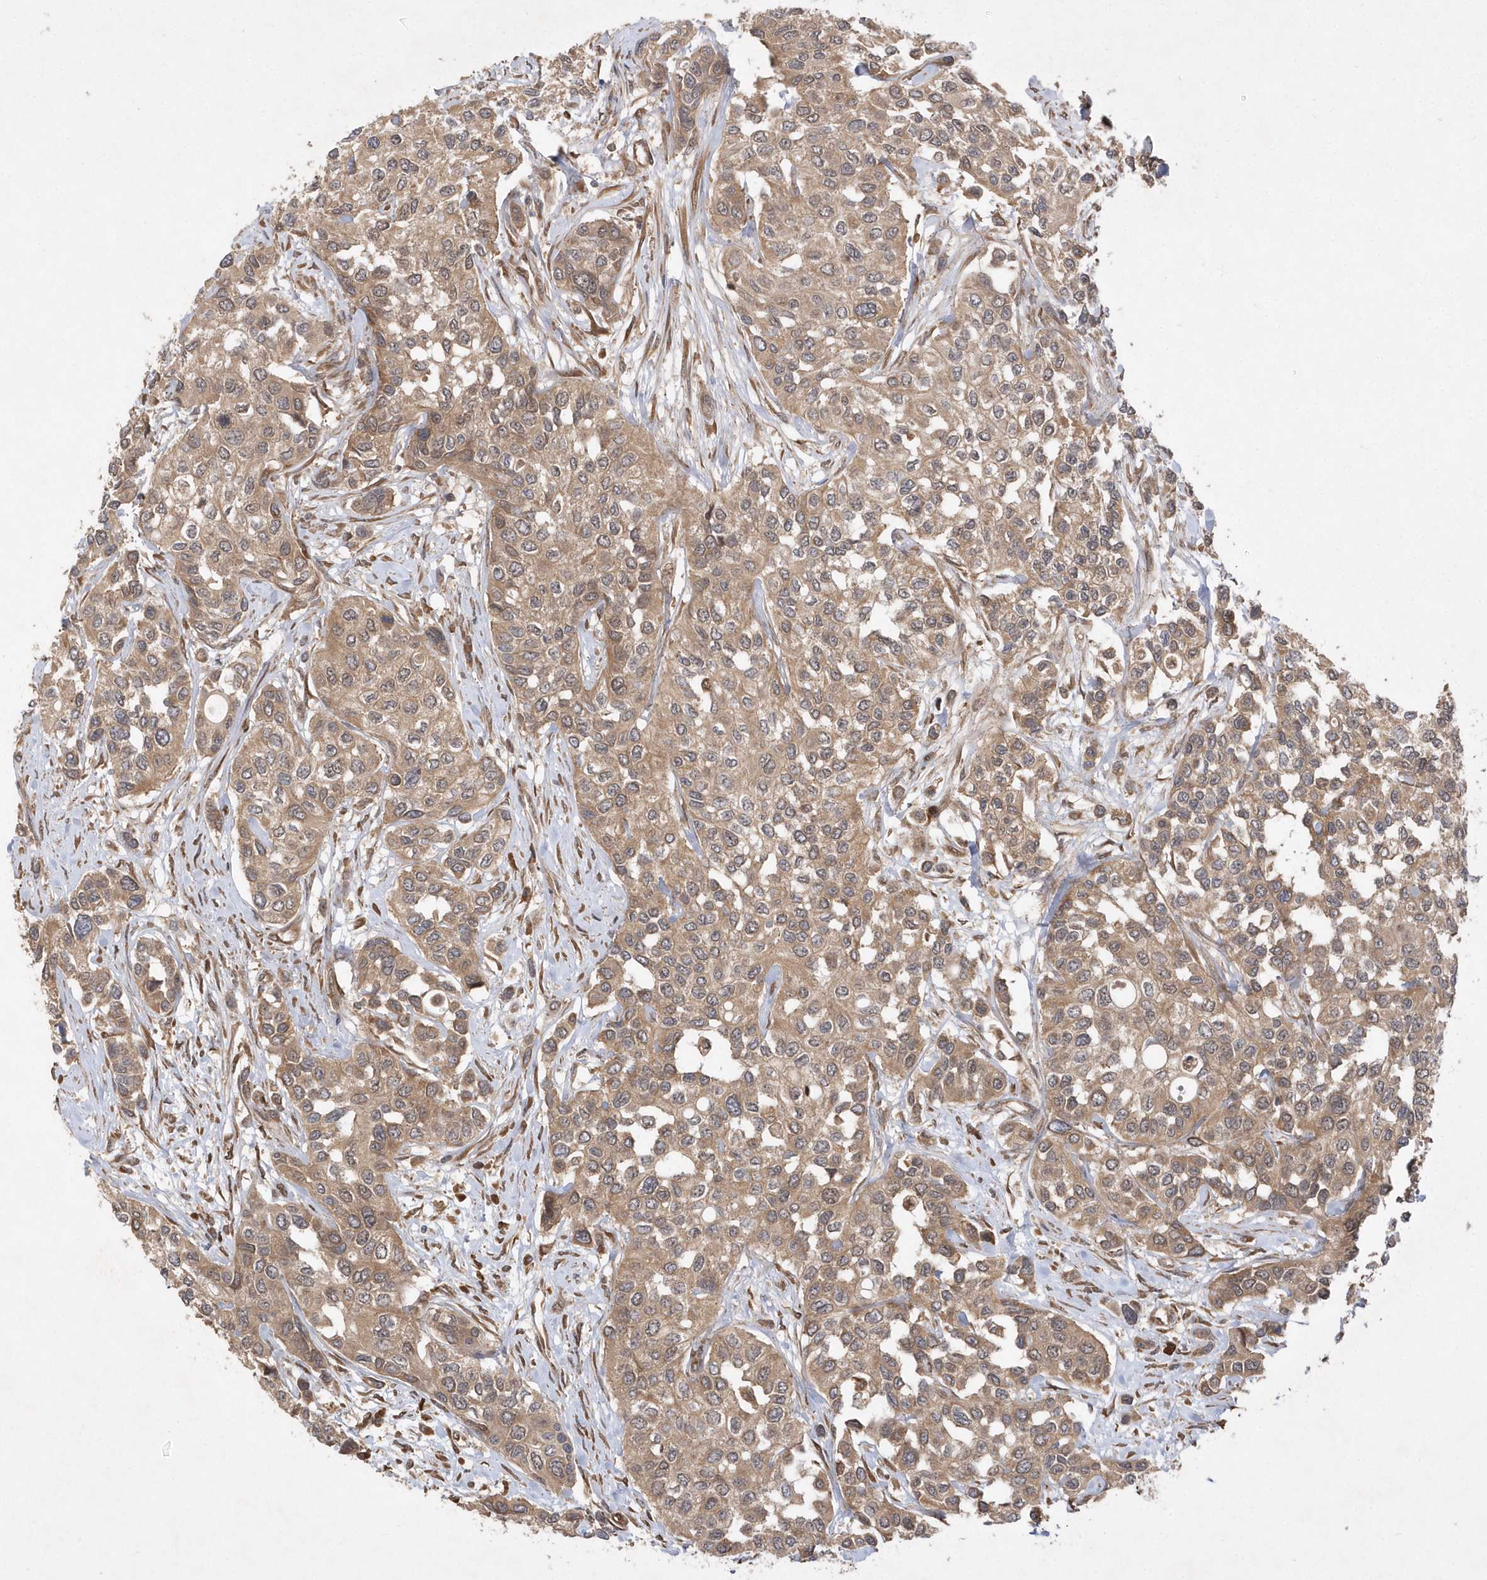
{"staining": {"intensity": "moderate", "quantity": ">75%", "location": "cytoplasmic/membranous"}, "tissue": "urothelial cancer", "cell_type": "Tumor cells", "image_type": "cancer", "snomed": [{"axis": "morphology", "description": "Normal tissue, NOS"}, {"axis": "morphology", "description": "Urothelial carcinoma, High grade"}, {"axis": "topography", "description": "Vascular tissue"}, {"axis": "topography", "description": "Urinary bladder"}], "caption": "Tumor cells reveal medium levels of moderate cytoplasmic/membranous positivity in about >75% of cells in urothelial carcinoma (high-grade).", "gene": "GFM2", "patient": {"sex": "female", "age": 56}}